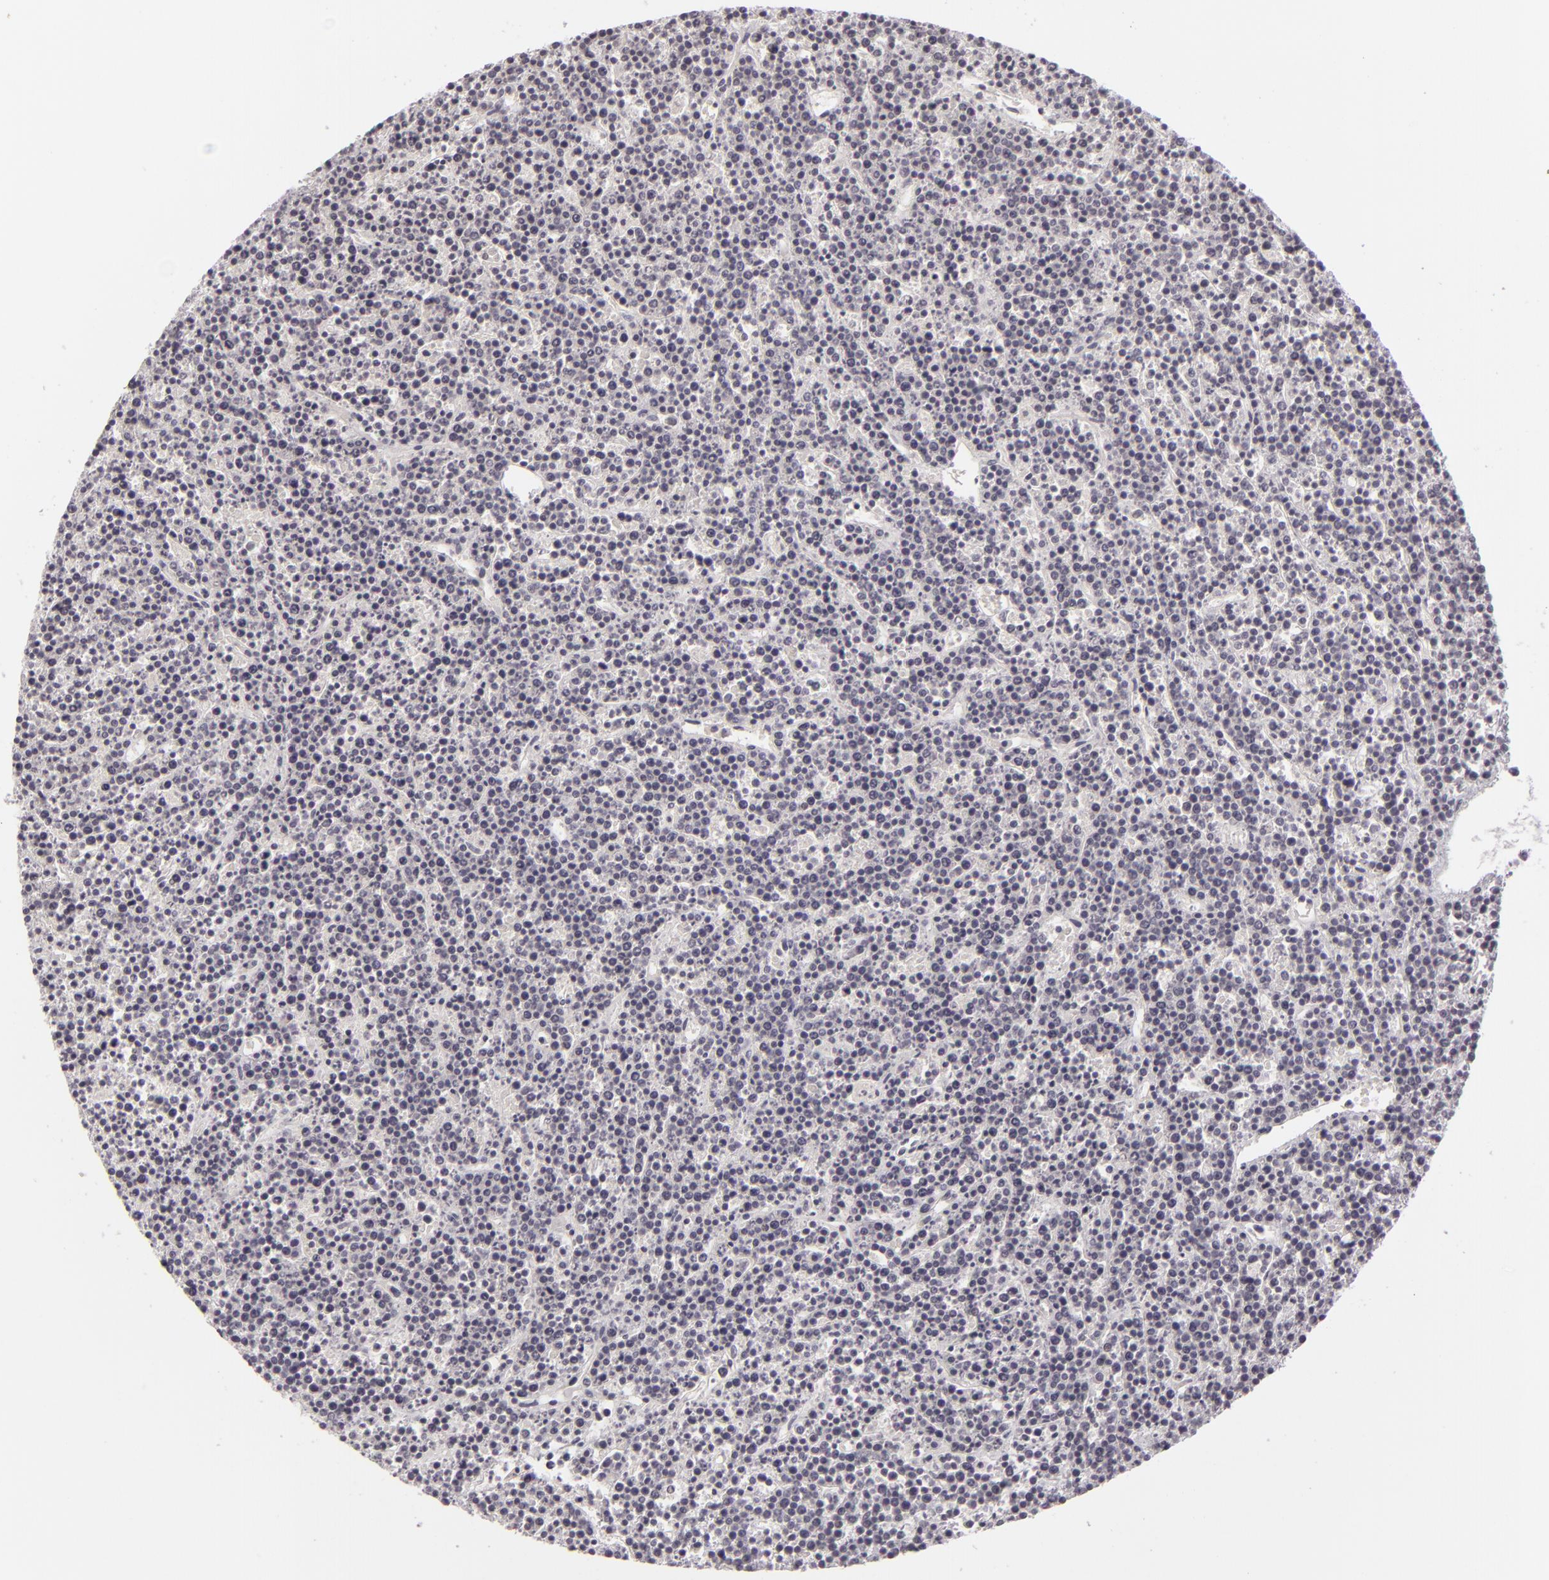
{"staining": {"intensity": "negative", "quantity": "none", "location": "none"}, "tissue": "lymphoma", "cell_type": "Tumor cells", "image_type": "cancer", "snomed": [{"axis": "morphology", "description": "Malignant lymphoma, non-Hodgkin's type, High grade"}, {"axis": "topography", "description": "Ovary"}], "caption": "Immunohistochemical staining of human high-grade malignant lymphoma, non-Hodgkin's type demonstrates no significant staining in tumor cells. (DAB (3,3'-diaminobenzidine) immunohistochemistry with hematoxylin counter stain).", "gene": "DLG3", "patient": {"sex": "female", "age": 56}}